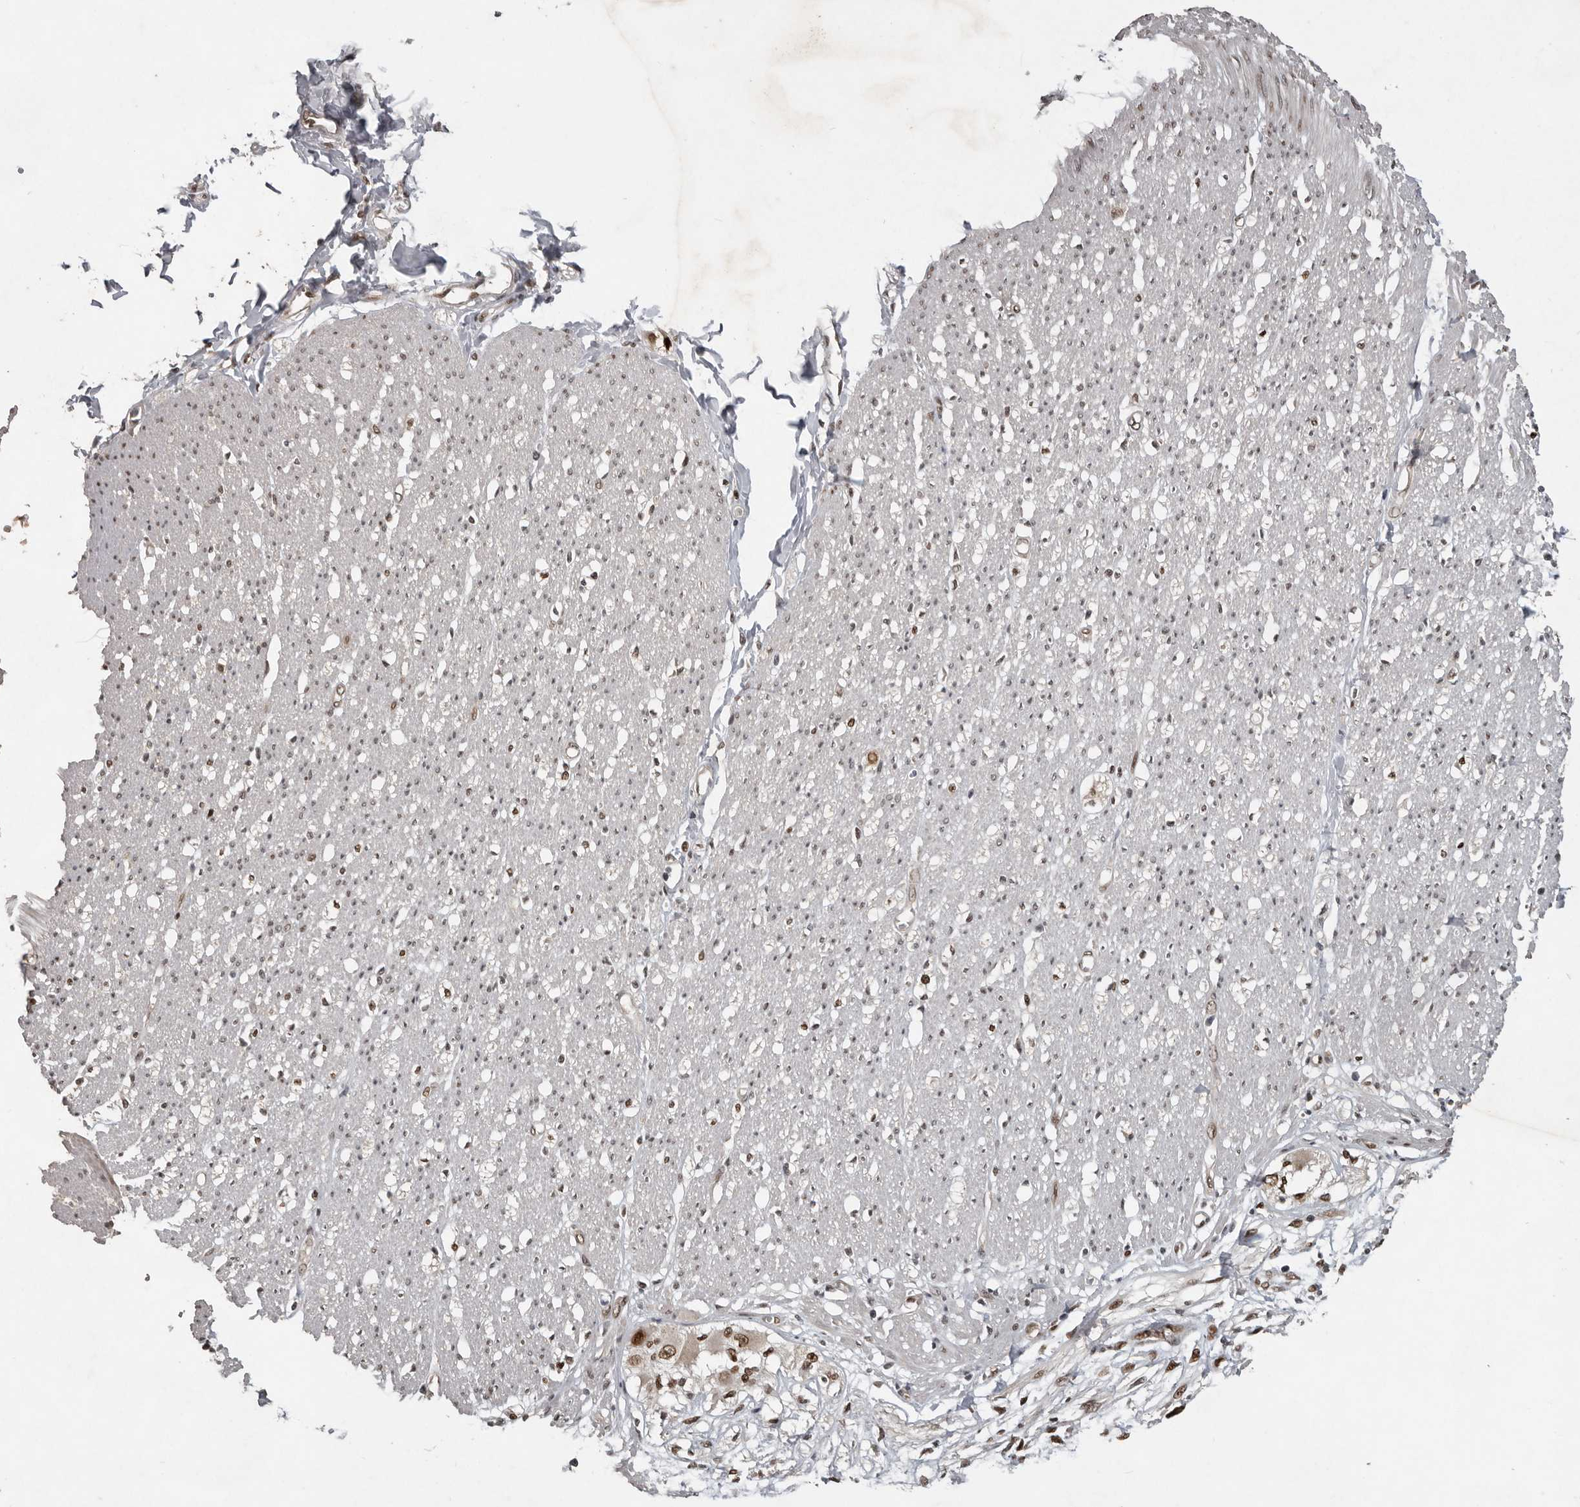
{"staining": {"intensity": "moderate", "quantity": ">75%", "location": "nuclear"}, "tissue": "smooth muscle", "cell_type": "Smooth muscle cells", "image_type": "normal", "snomed": [{"axis": "morphology", "description": "Normal tissue, NOS"}, {"axis": "morphology", "description": "Adenocarcinoma, NOS"}, {"axis": "topography", "description": "Colon"}, {"axis": "topography", "description": "Peripheral nerve tissue"}], "caption": "Normal smooth muscle was stained to show a protein in brown. There is medium levels of moderate nuclear positivity in about >75% of smooth muscle cells.", "gene": "CDC27", "patient": {"sex": "male", "age": 14}}